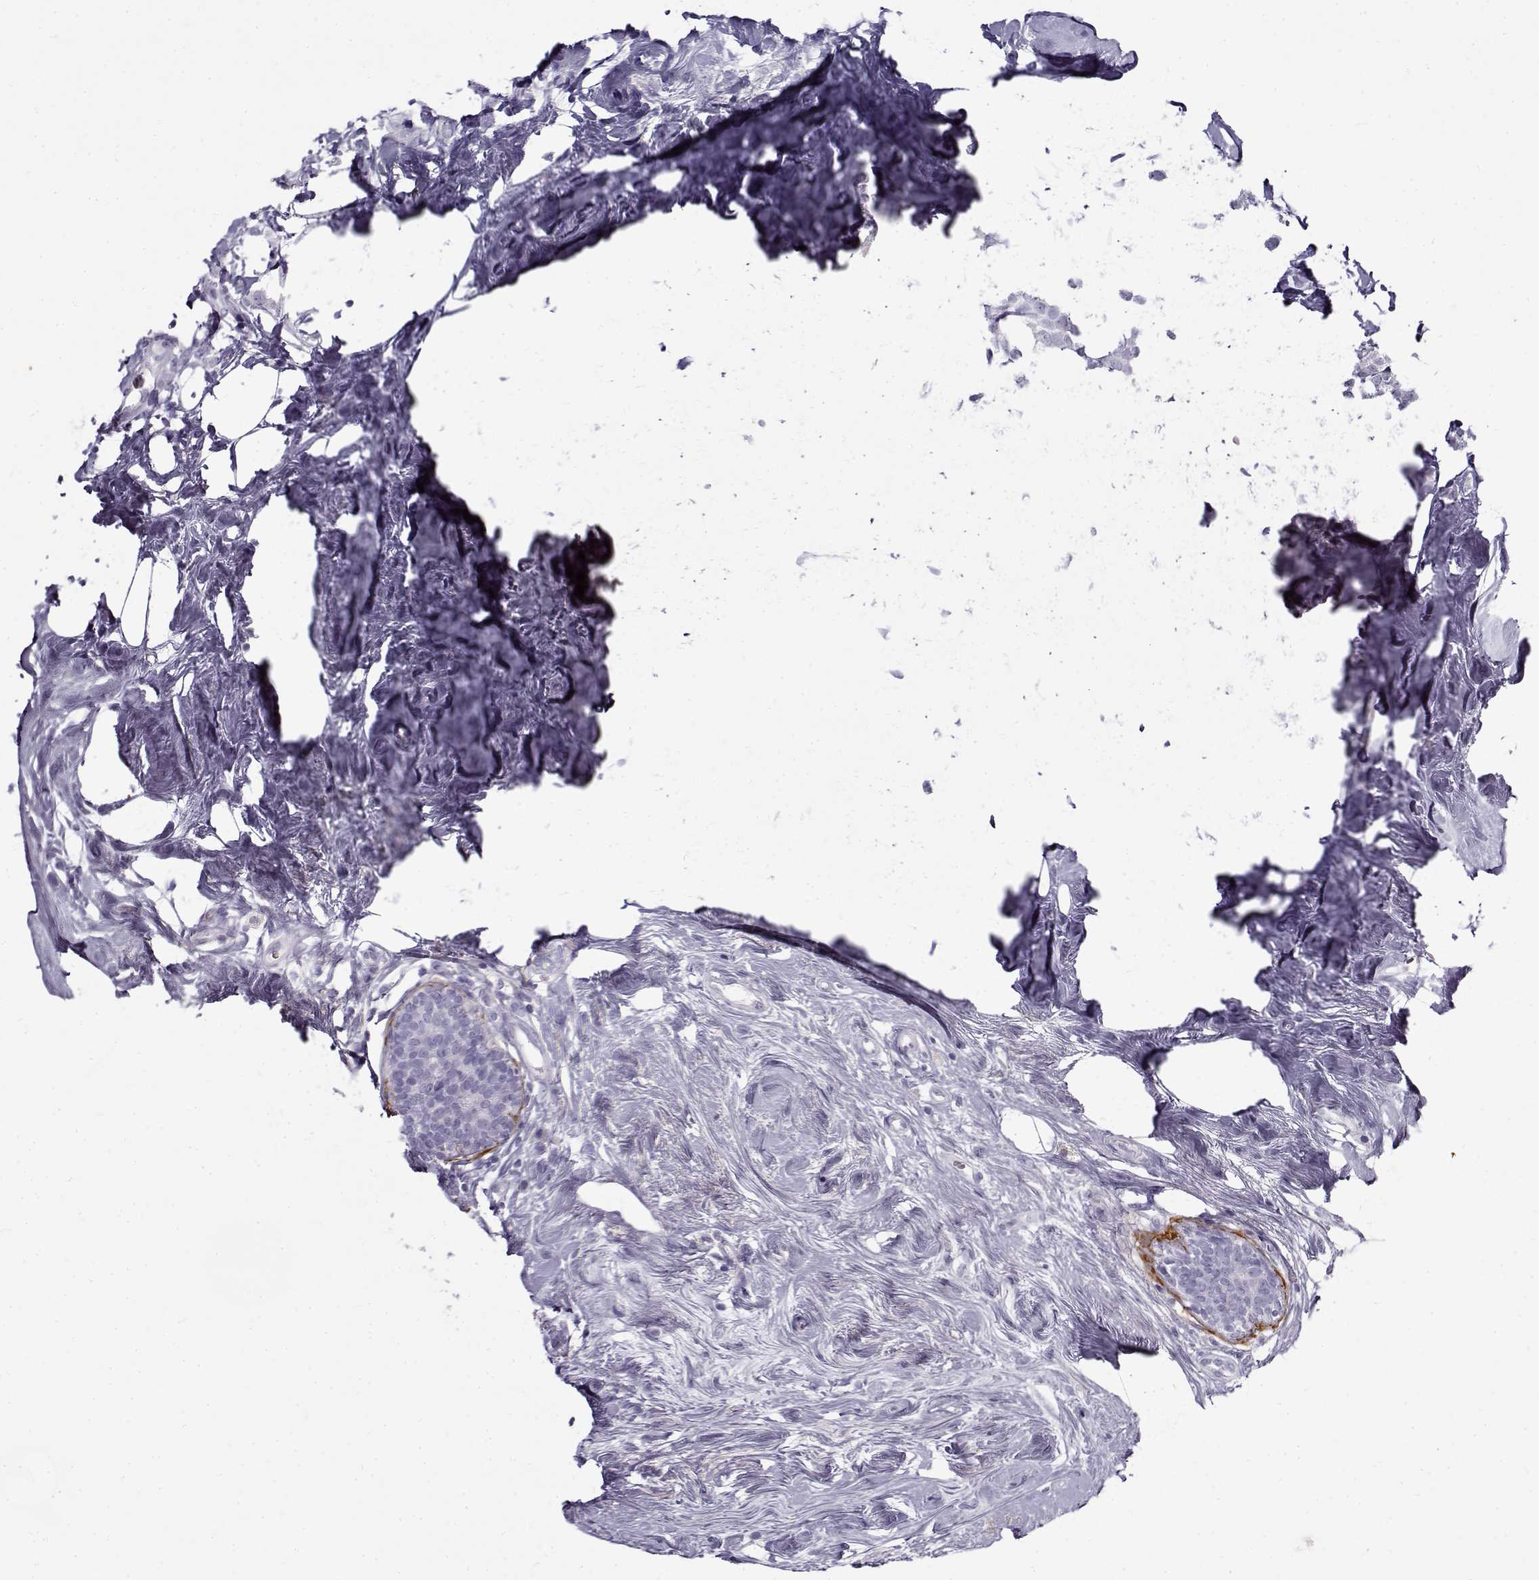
{"staining": {"intensity": "negative", "quantity": "none", "location": "none"}, "tissue": "breast cancer", "cell_type": "Tumor cells", "image_type": "cancer", "snomed": [{"axis": "morphology", "description": "Lobular carcinoma"}, {"axis": "topography", "description": "Breast"}], "caption": "A histopathology image of lobular carcinoma (breast) stained for a protein exhibits no brown staining in tumor cells.", "gene": "GTSF1L", "patient": {"sex": "female", "age": 49}}